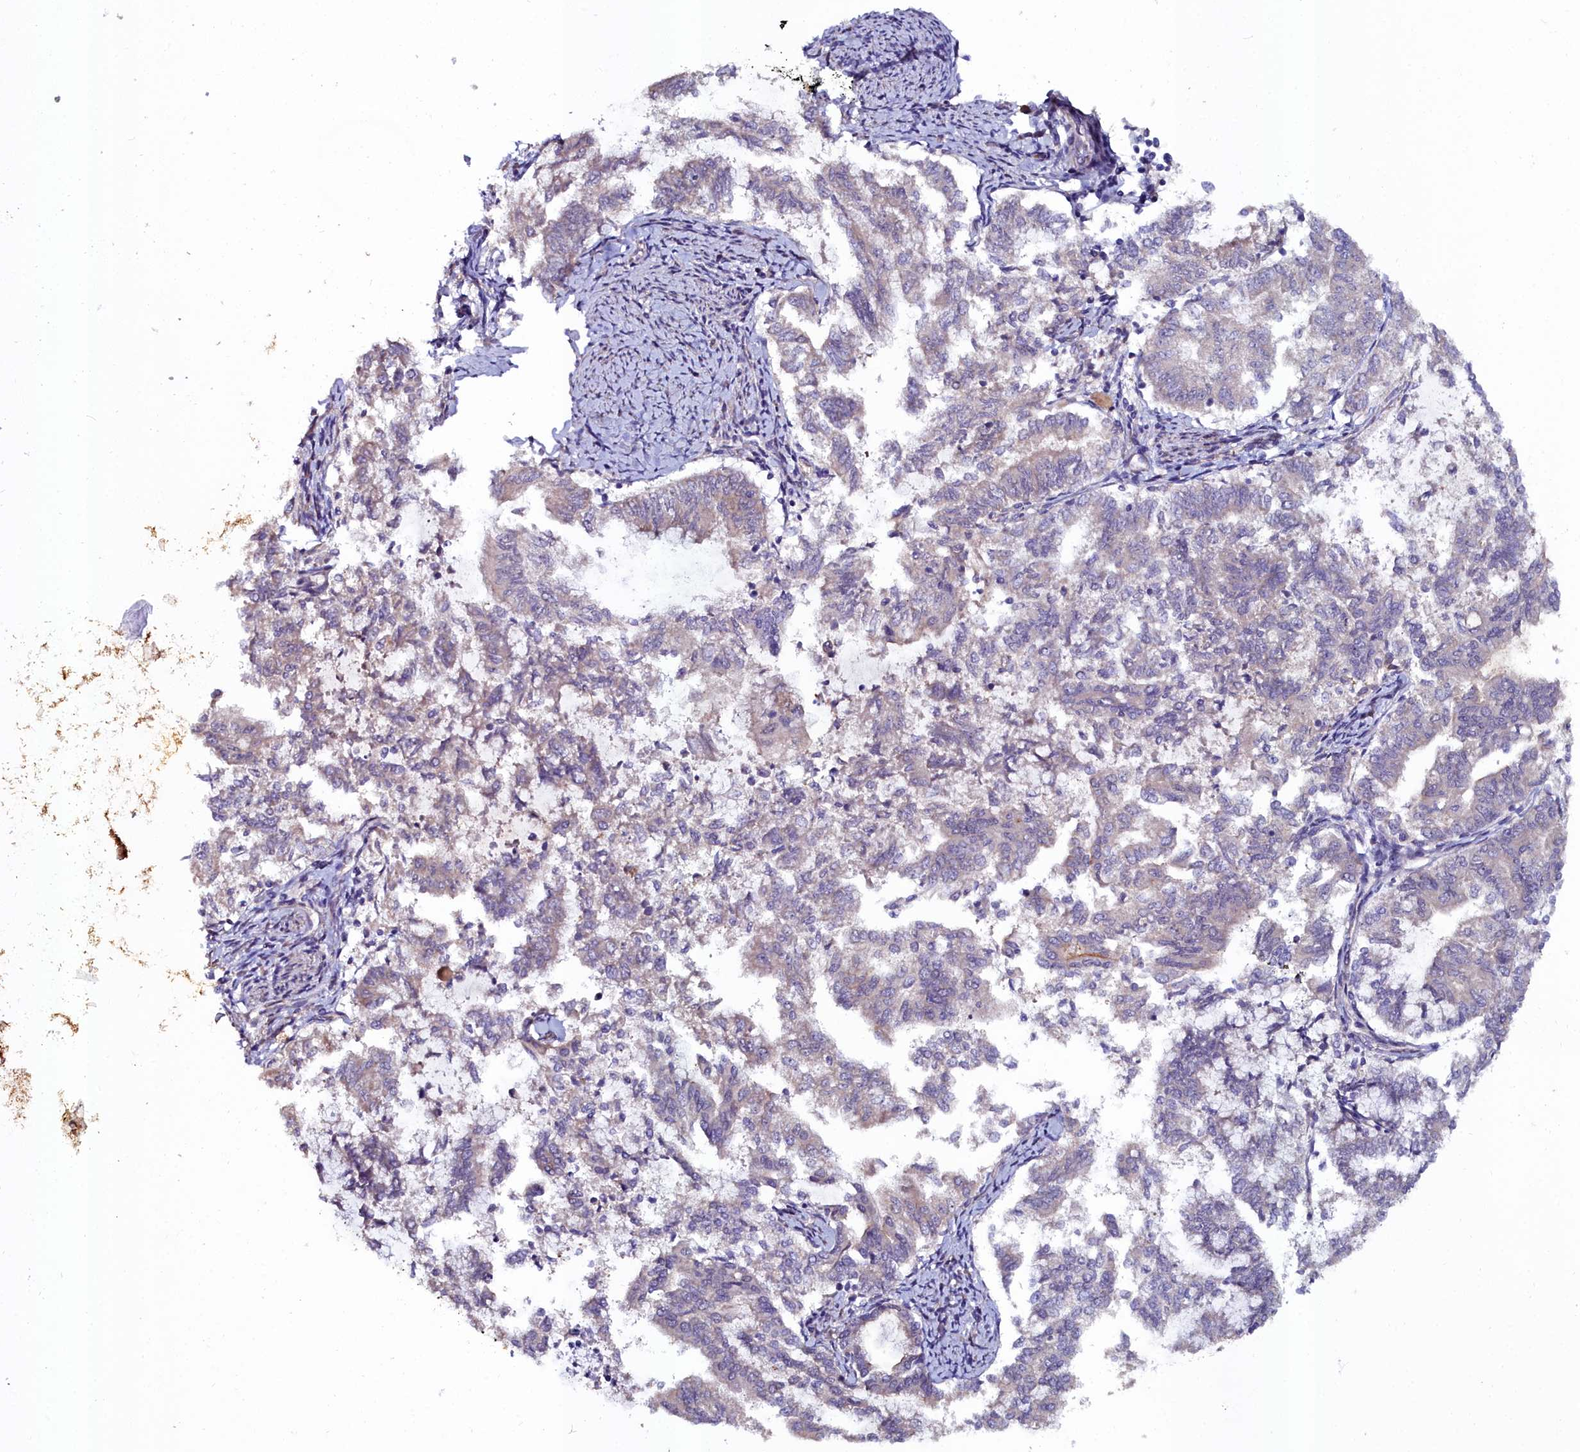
{"staining": {"intensity": "negative", "quantity": "none", "location": "none"}, "tissue": "endometrial cancer", "cell_type": "Tumor cells", "image_type": "cancer", "snomed": [{"axis": "morphology", "description": "Adenocarcinoma, NOS"}, {"axis": "topography", "description": "Endometrium"}], "caption": "Tumor cells show no significant staining in endometrial adenocarcinoma.", "gene": "C4orf19", "patient": {"sex": "female", "age": 79}}